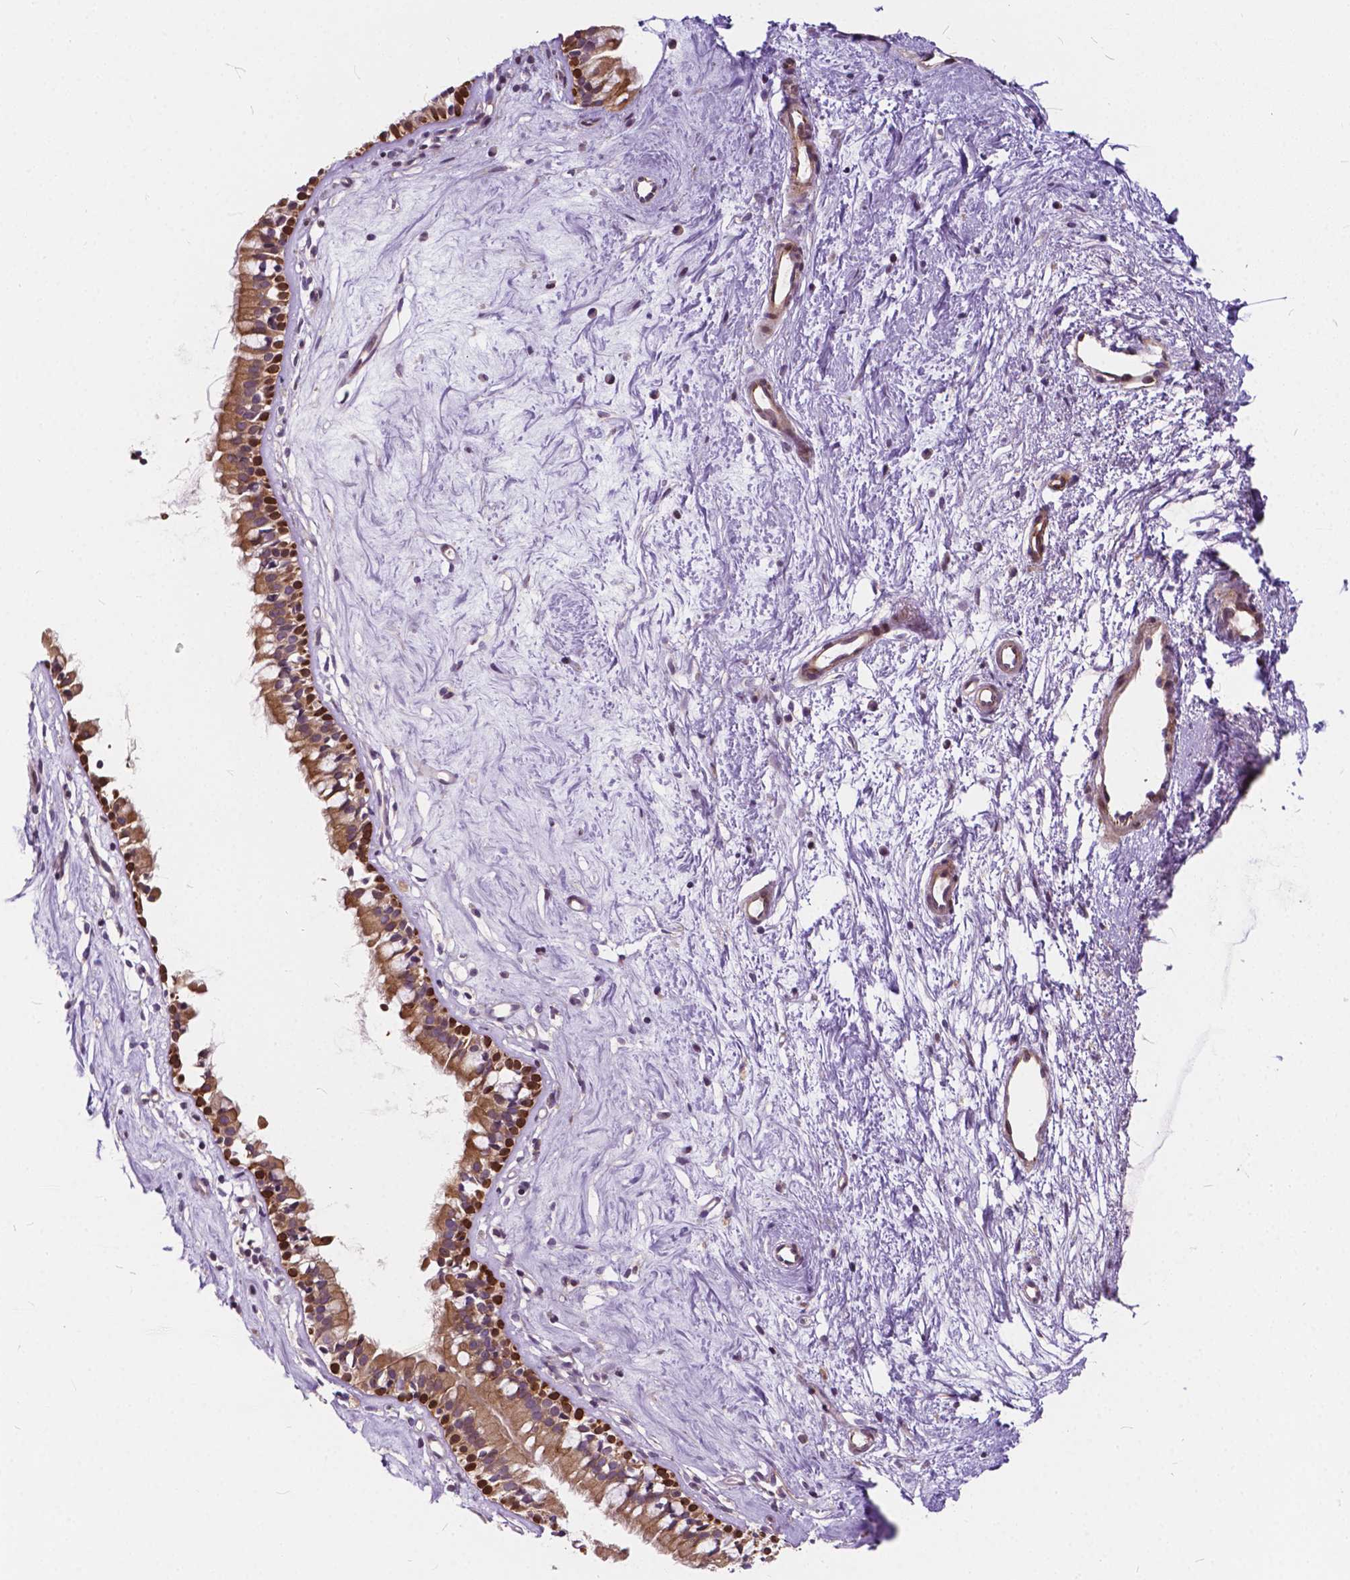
{"staining": {"intensity": "moderate", "quantity": ">75%", "location": "cytoplasmic/membranous,nuclear"}, "tissue": "nasopharynx", "cell_type": "Respiratory epithelial cells", "image_type": "normal", "snomed": [{"axis": "morphology", "description": "Normal tissue, NOS"}, {"axis": "topography", "description": "Nasopharynx"}], "caption": "Nasopharynx stained with DAB (3,3'-diaminobenzidine) immunohistochemistry (IHC) shows medium levels of moderate cytoplasmic/membranous,nuclear expression in about >75% of respiratory epithelial cells.", "gene": "INPP5E", "patient": {"sex": "female", "age": 52}}